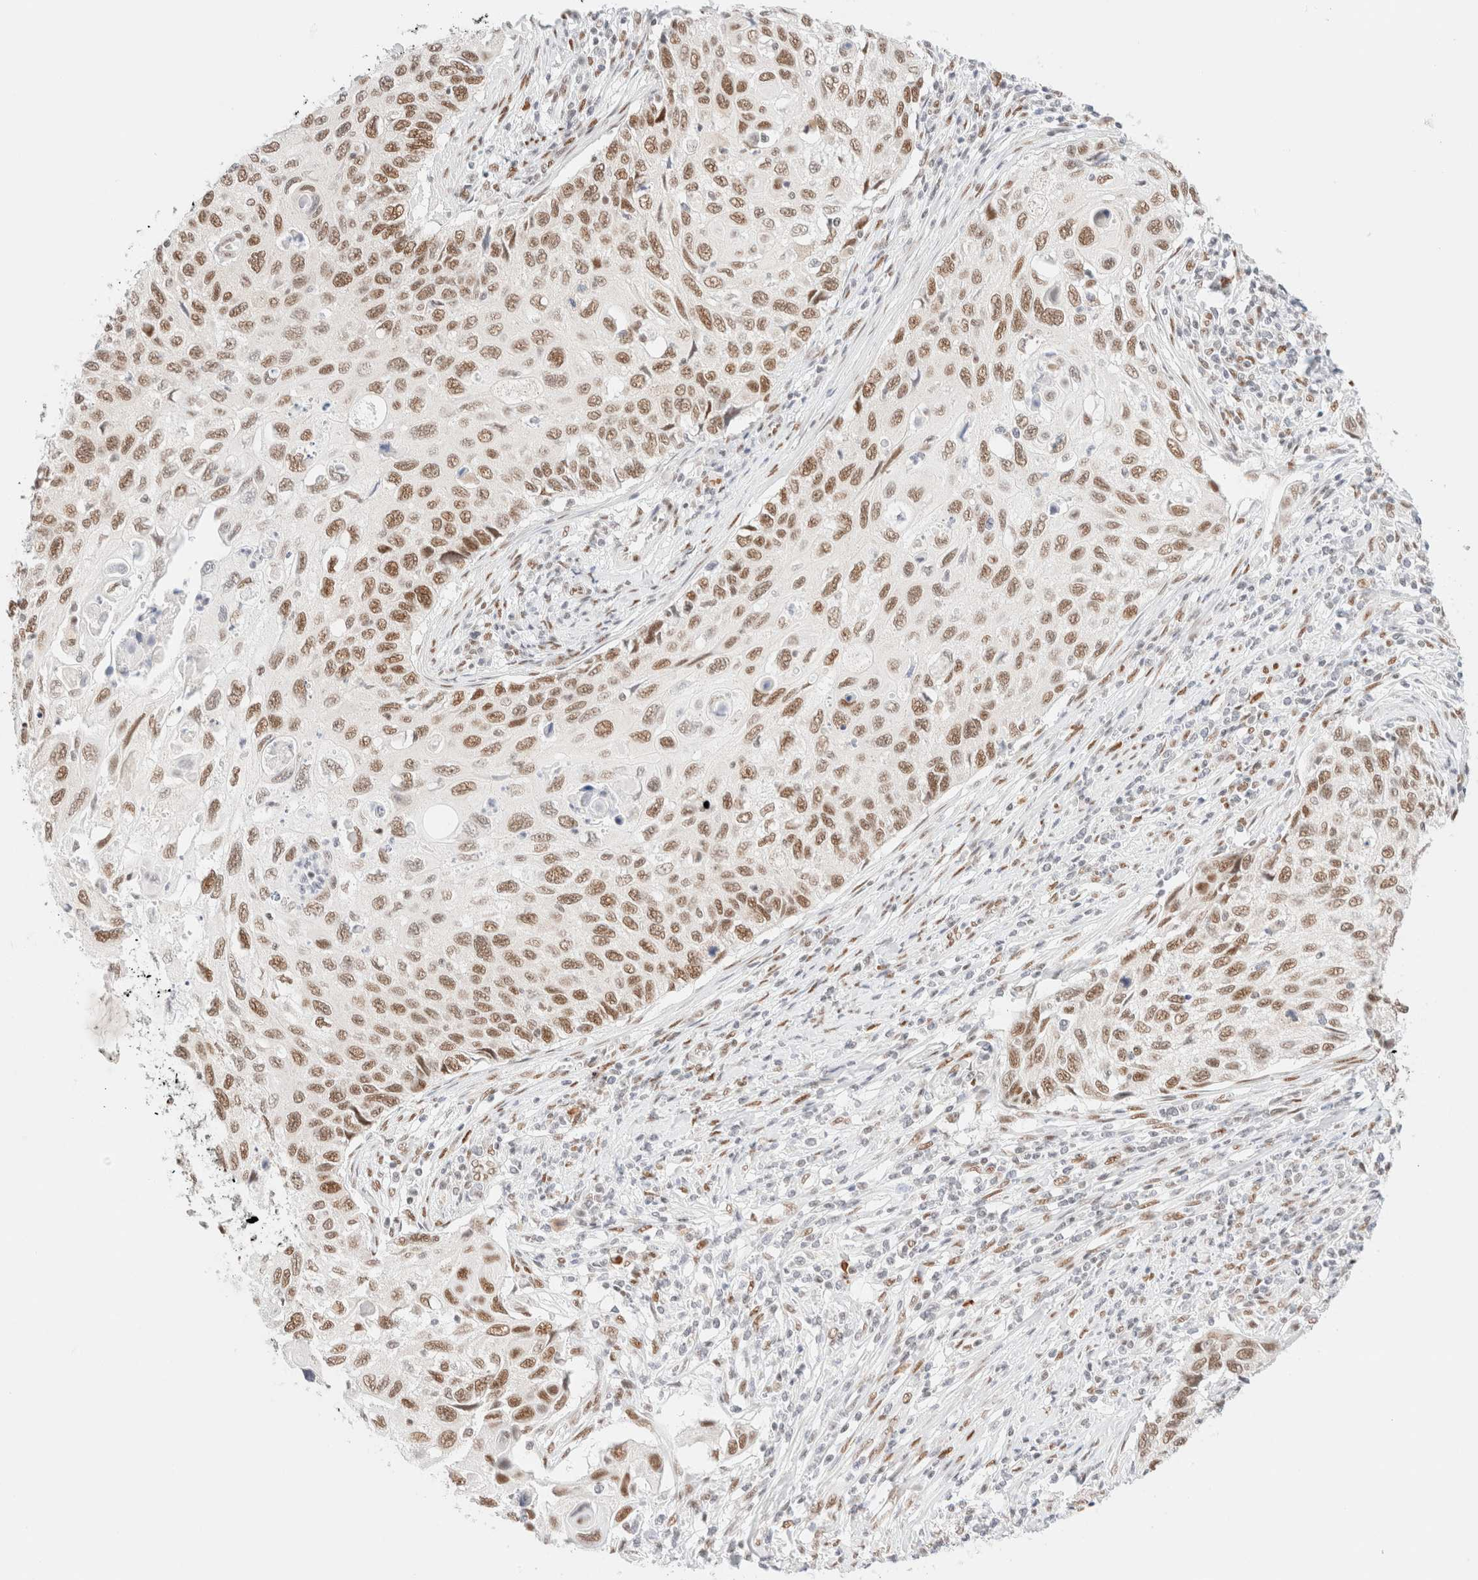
{"staining": {"intensity": "moderate", "quantity": ">75%", "location": "nuclear"}, "tissue": "cervical cancer", "cell_type": "Tumor cells", "image_type": "cancer", "snomed": [{"axis": "morphology", "description": "Squamous cell carcinoma, NOS"}, {"axis": "topography", "description": "Cervix"}], "caption": "DAB immunohistochemical staining of squamous cell carcinoma (cervical) demonstrates moderate nuclear protein positivity in approximately >75% of tumor cells. The staining is performed using DAB brown chromogen to label protein expression. The nuclei are counter-stained blue using hematoxylin.", "gene": "CIC", "patient": {"sex": "female", "age": 70}}